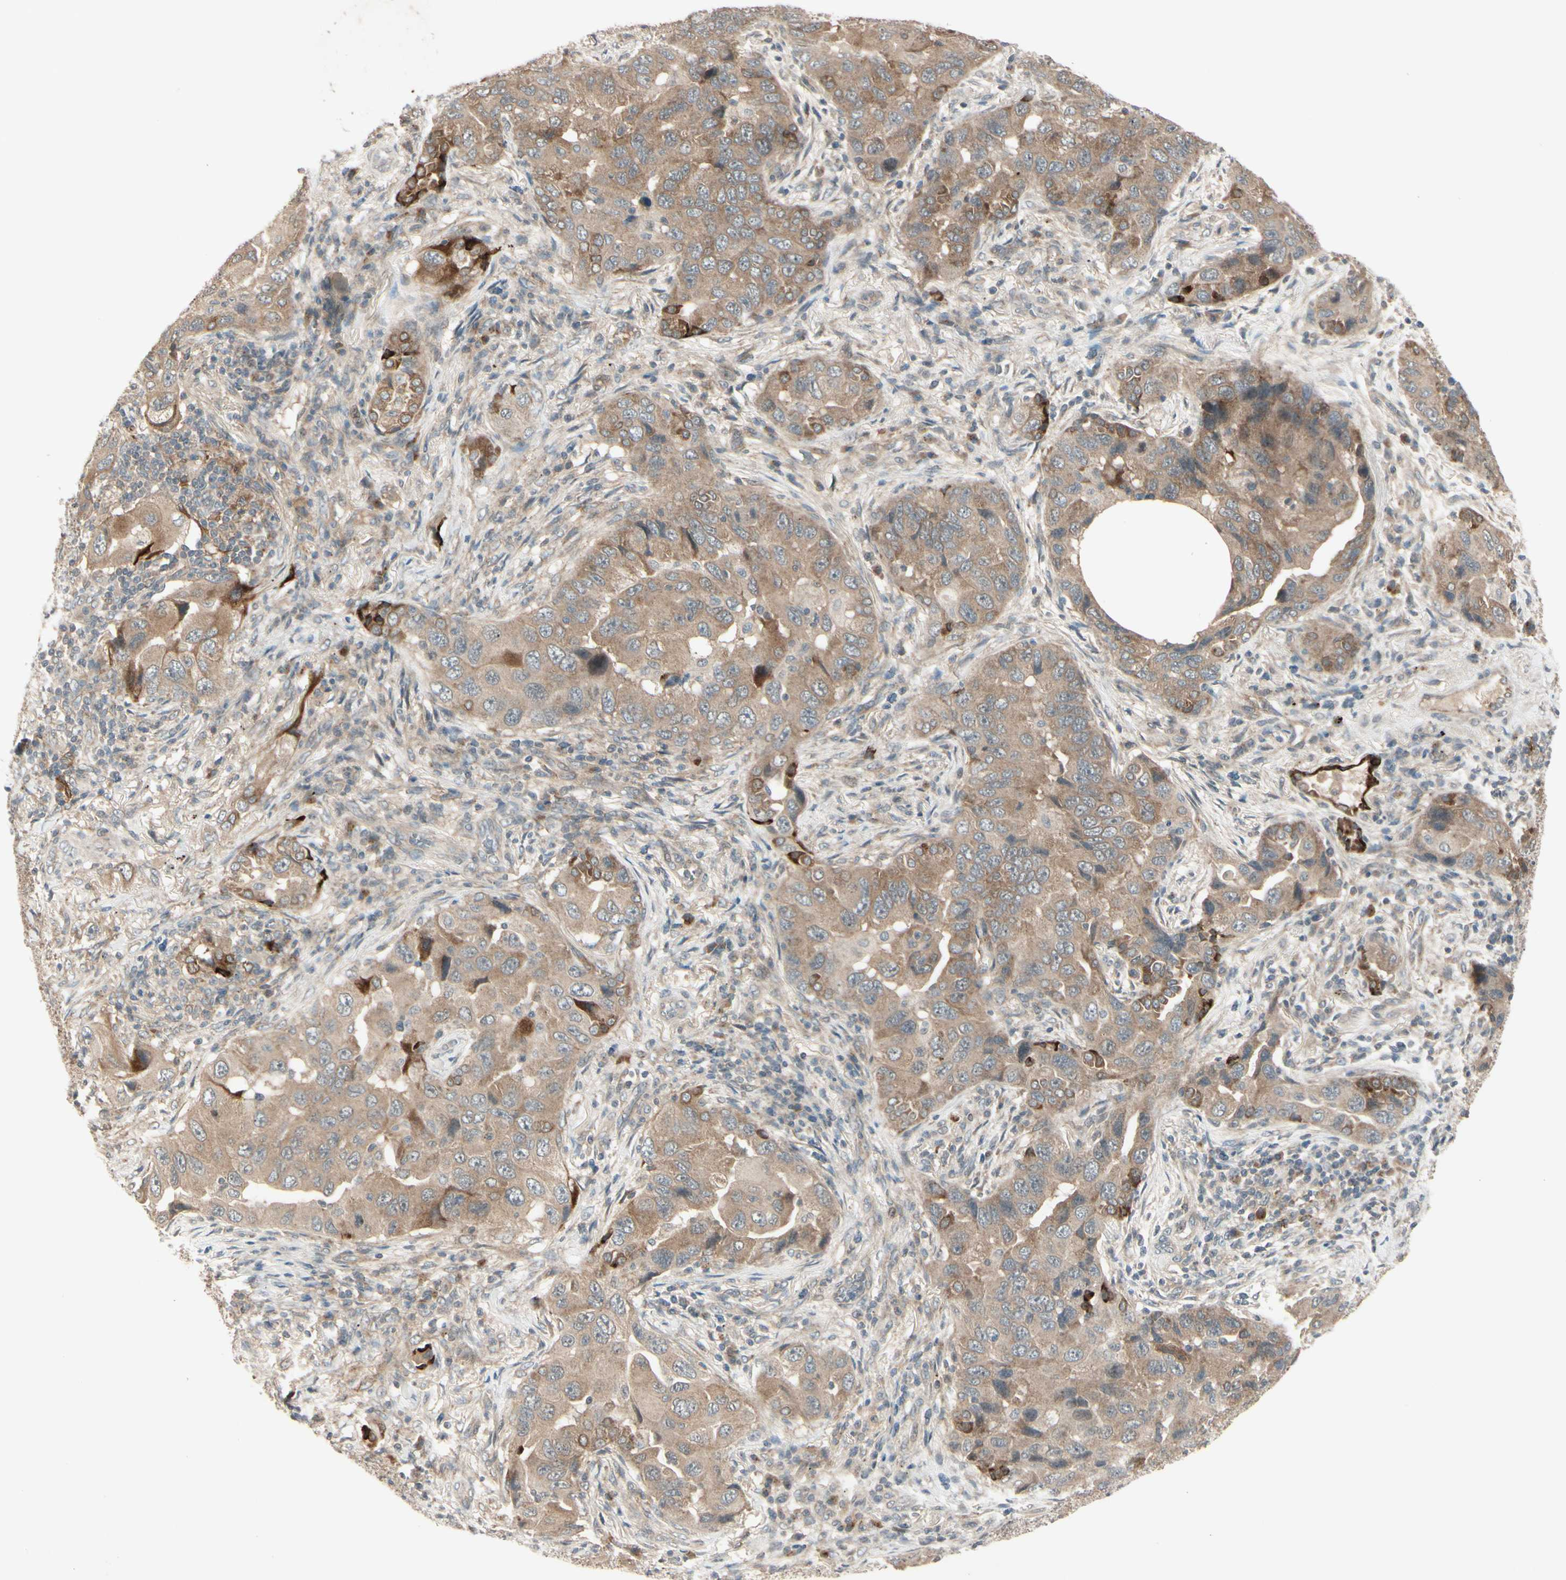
{"staining": {"intensity": "moderate", "quantity": ">75%", "location": "cytoplasmic/membranous"}, "tissue": "lung cancer", "cell_type": "Tumor cells", "image_type": "cancer", "snomed": [{"axis": "morphology", "description": "Adenocarcinoma, NOS"}, {"axis": "topography", "description": "Lung"}], "caption": "High-magnification brightfield microscopy of lung cancer (adenocarcinoma) stained with DAB (3,3'-diaminobenzidine) (brown) and counterstained with hematoxylin (blue). tumor cells exhibit moderate cytoplasmic/membranous positivity is seen in approximately>75% of cells.", "gene": "FHDC1", "patient": {"sex": "female", "age": 65}}